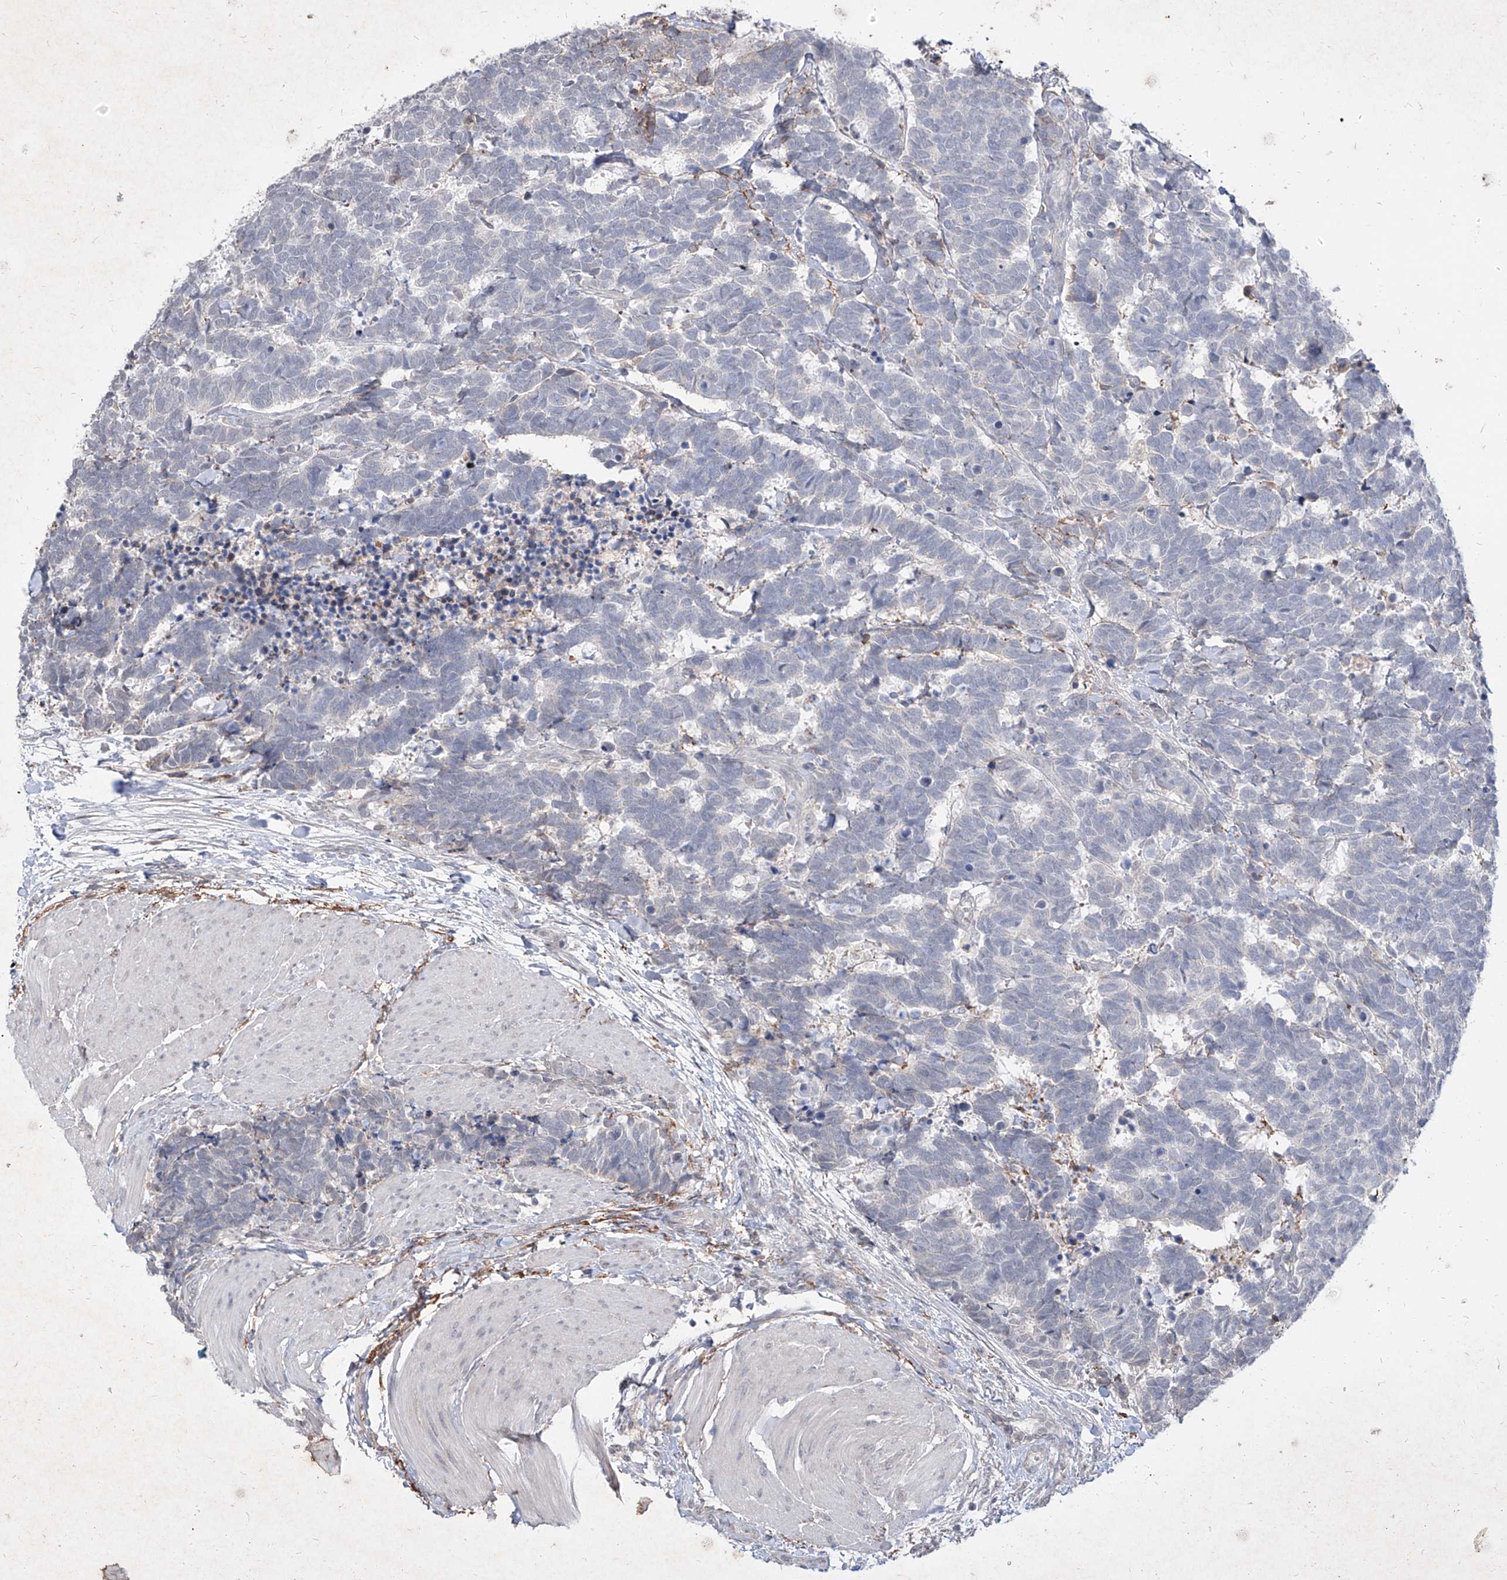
{"staining": {"intensity": "negative", "quantity": "none", "location": "none"}, "tissue": "carcinoid", "cell_type": "Tumor cells", "image_type": "cancer", "snomed": [{"axis": "morphology", "description": "Carcinoma, NOS"}, {"axis": "morphology", "description": "Carcinoid, malignant, NOS"}, {"axis": "topography", "description": "Urinary bladder"}], "caption": "High power microscopy image of an immunohistochemistry (IHC) micrograph of carcinoid (malignant), revealing no significant staining in tumor cells.", "gene": "C4A", "patient": {"sex": "male", "age": 57}}